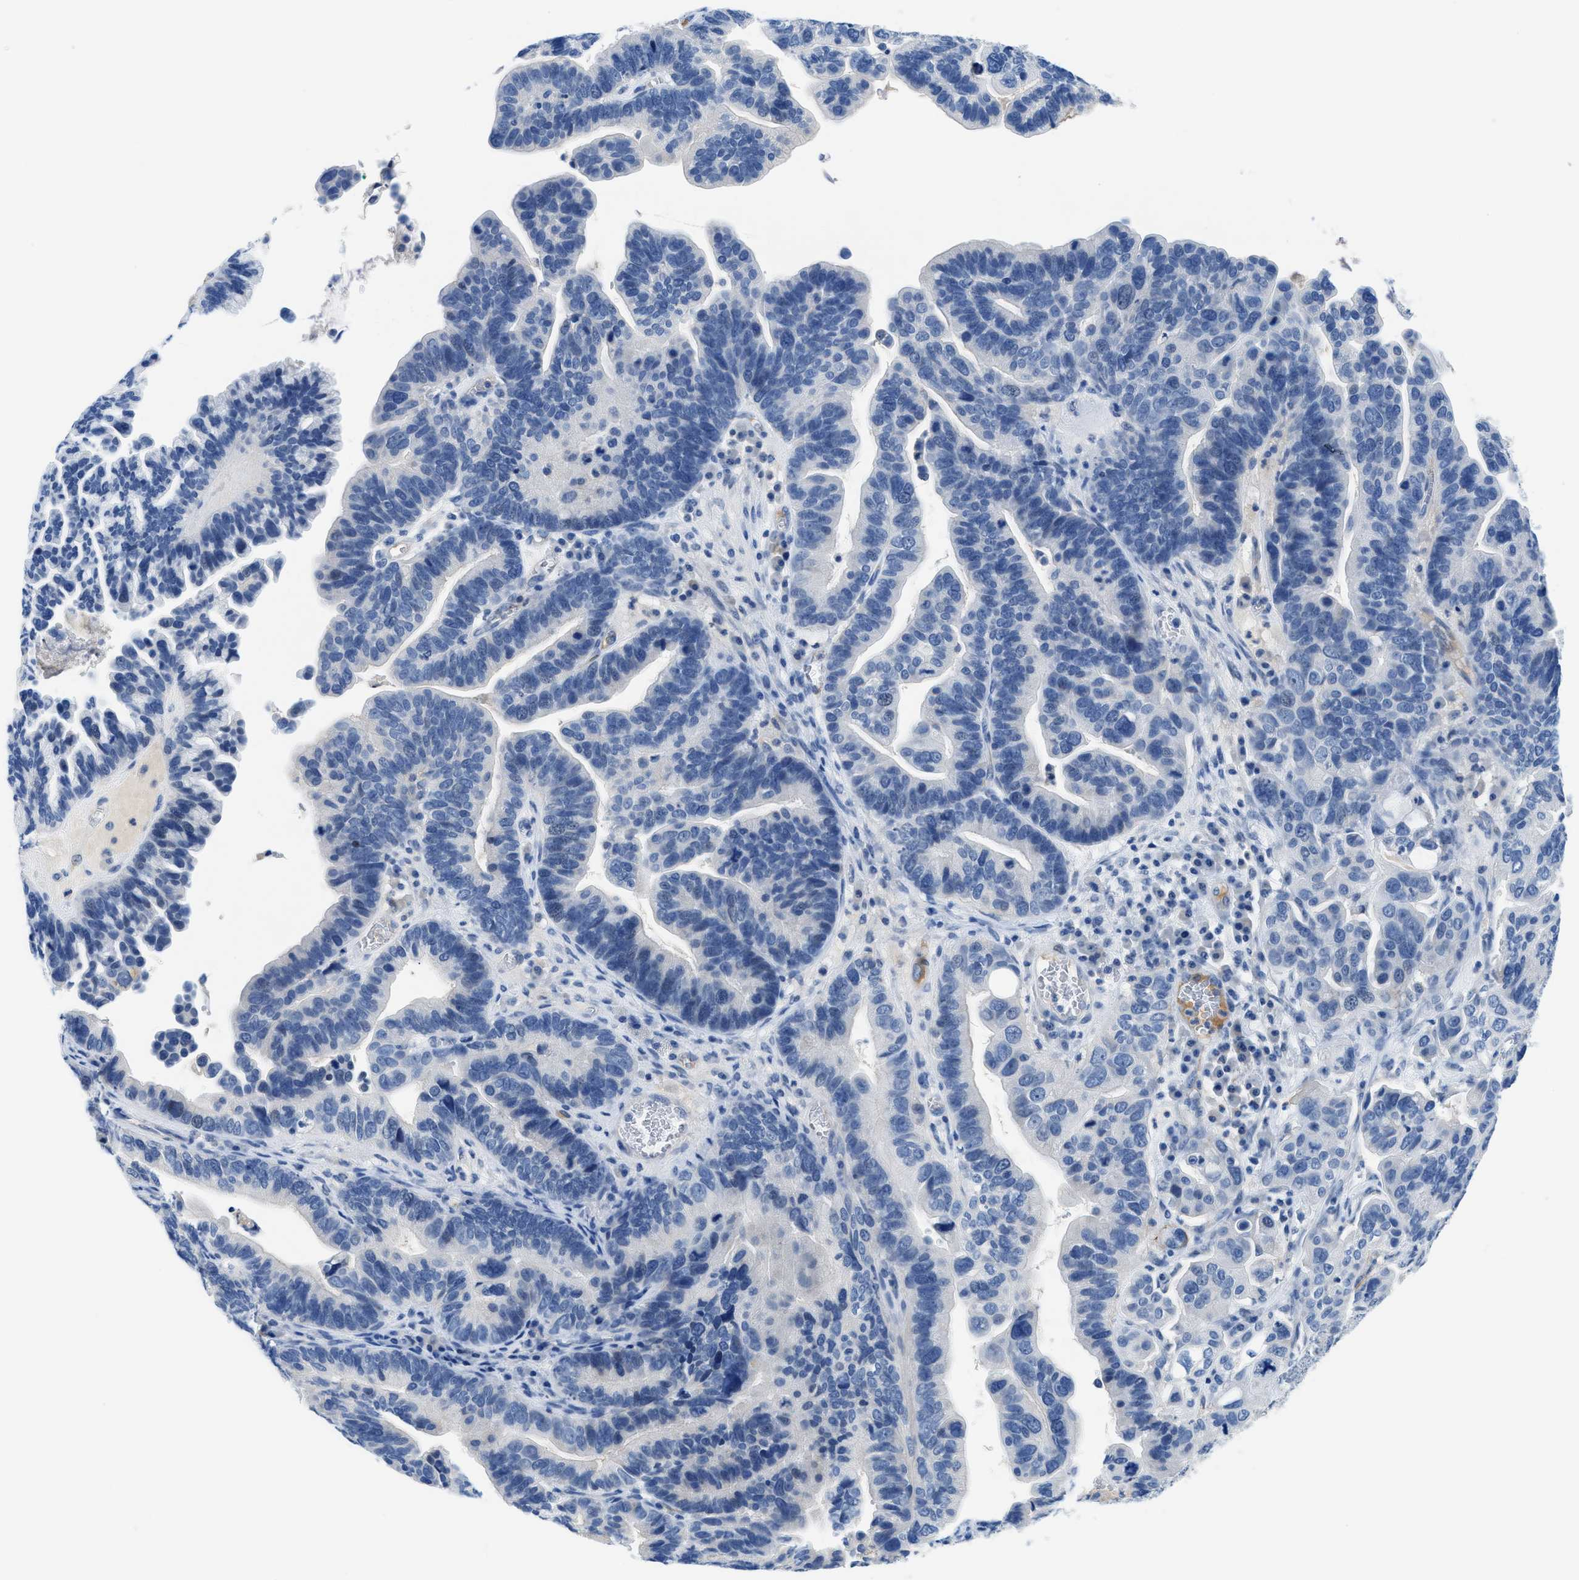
{"staining": {"intensity": "negative", "quantity": "none", "location": "none"}, "tissue": "ovarian cancer", "cell_type": "Tumor cells", "image_type": "cancer", "snomed": [{"axis": "morphology", "description": "Cystadenocarcinoma, serous, NOS"}, {"axis": "topography", "description": "Ovary"}], "caption": "Serous cystadenocarcinoma (ovarian) stained for a protein using immunohistochemistry shows no expression tumor cells.", "gene": "MBL2", "patient": {"sex": "female", "age": 56}}